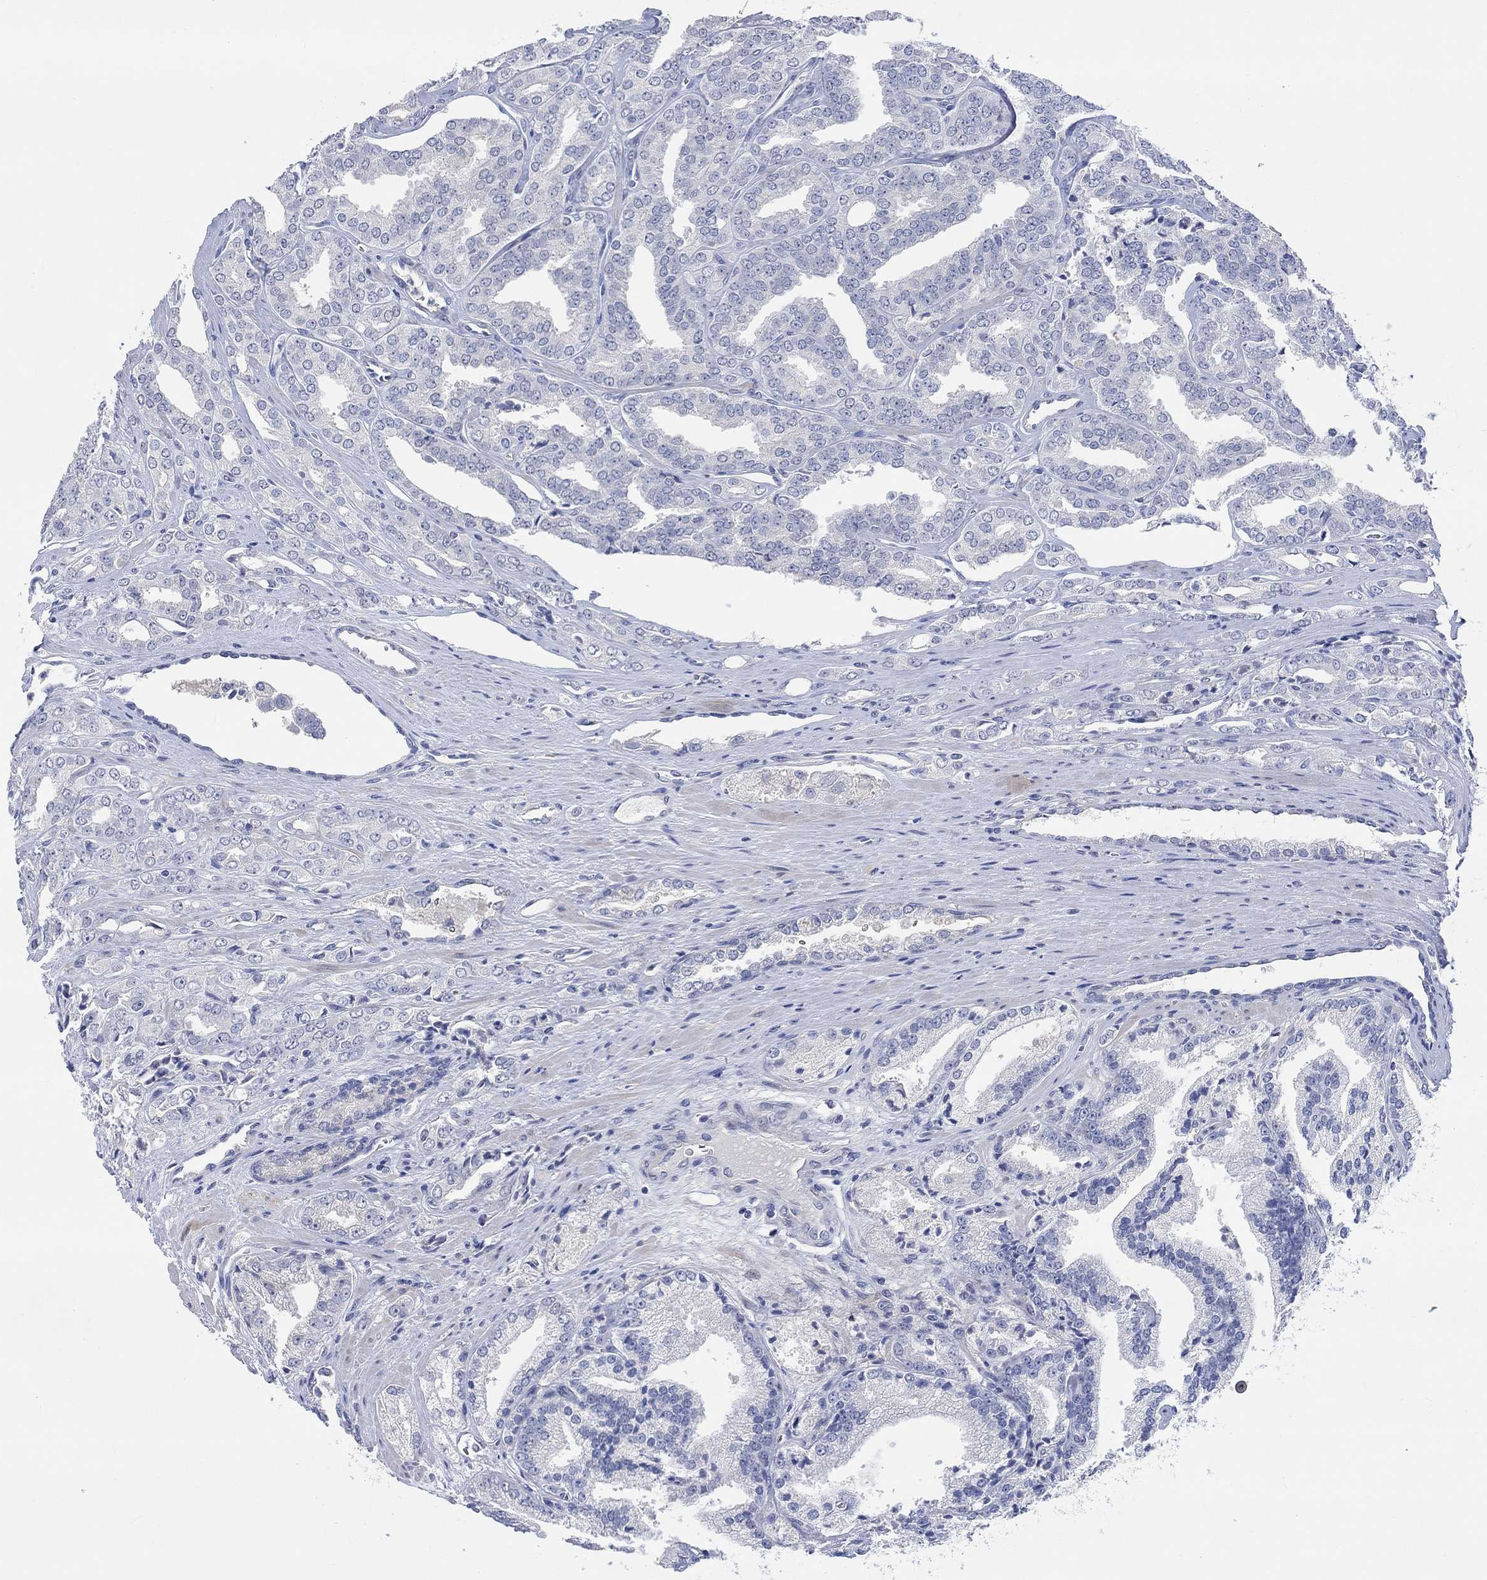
{"staining": {"intensity": "negative", "quantity": "none", "location": "none"}, "tissue": "prostate cancer", "cell_type": "Tumor cells", "image_type": "cancer", "snomed": [{"axis": "morphology", "description": "Adenocarcinoma, NOS"}, {"axis": "morphology", "description": "Adenocarcinoma, High grade"}, {"axis": "topography", "description": "Prostate"}], "caption": "High magnification brightfield microscopy of prostate cancer (adenocarcinoma) stained with DAB (3,3'-diaminobenzidine) (brown) and counterstained with hematoxylin (blue): tumor cells show no significant staining.", "gene": "DLK1", "patient": {"sex": "male", "age": 70}}